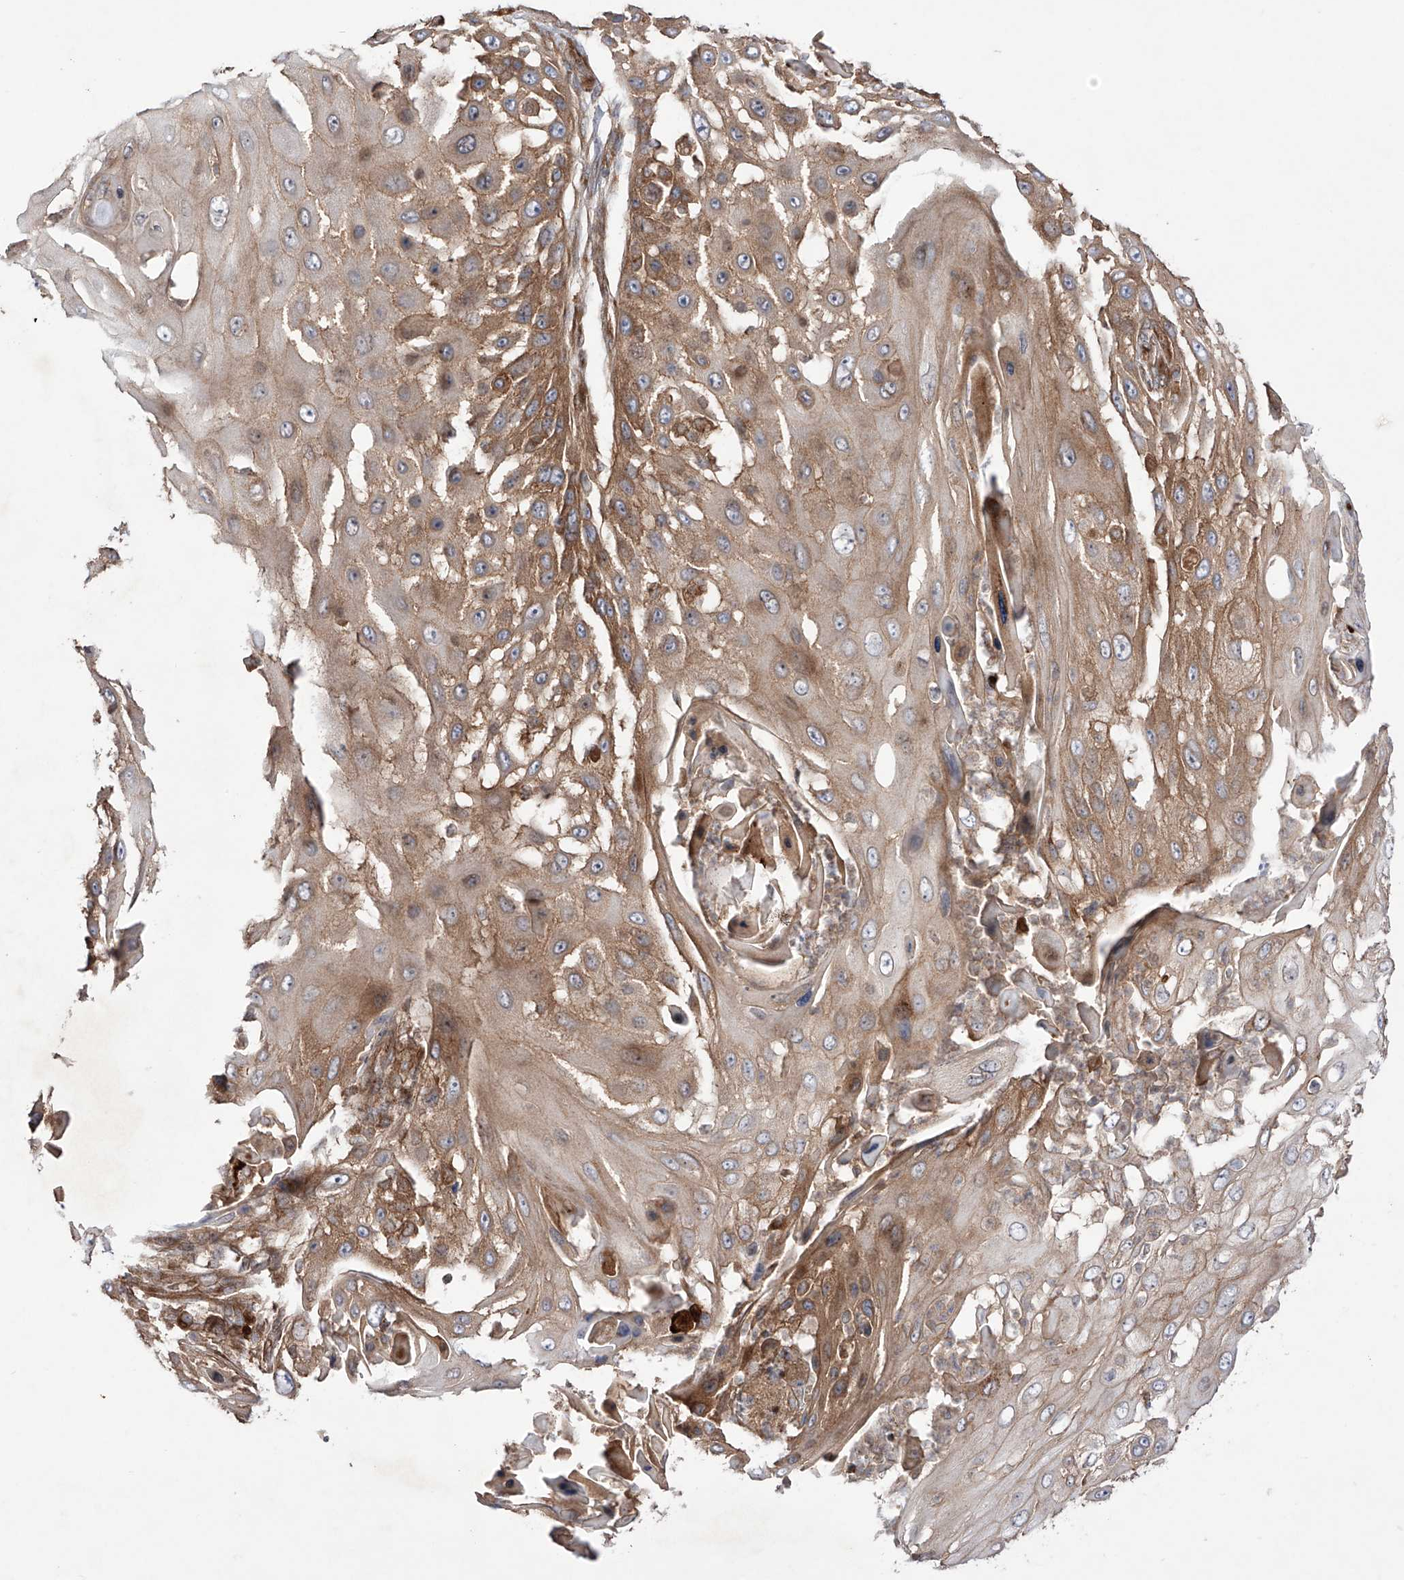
{"staining": {"intensity": "moderate", "quantity": ">75%", "location": "cytoplasmic/membranous"}, "tissue": "skin cancer", "cell_type": "Tumor cells", "image_type": "cancer", "snomed": [{"axis": "morphology", "description": "Squamous cell carcinoma, NOS"}, {"axis": "topography", "description": "Skin"}], "caption": "Tumor cells reveal medium levels of moderate cytoplasmic/membranous positivity in approximately >75% of cells in skin cancer. The staining was performed using DAB (3,3'-diaminobenzidine), with brown indicating positive protein expression. Nuclei are stained blue with hematoxylin.", "gene": "YKT6", "patient": {"sex": "female", "age": 44}}